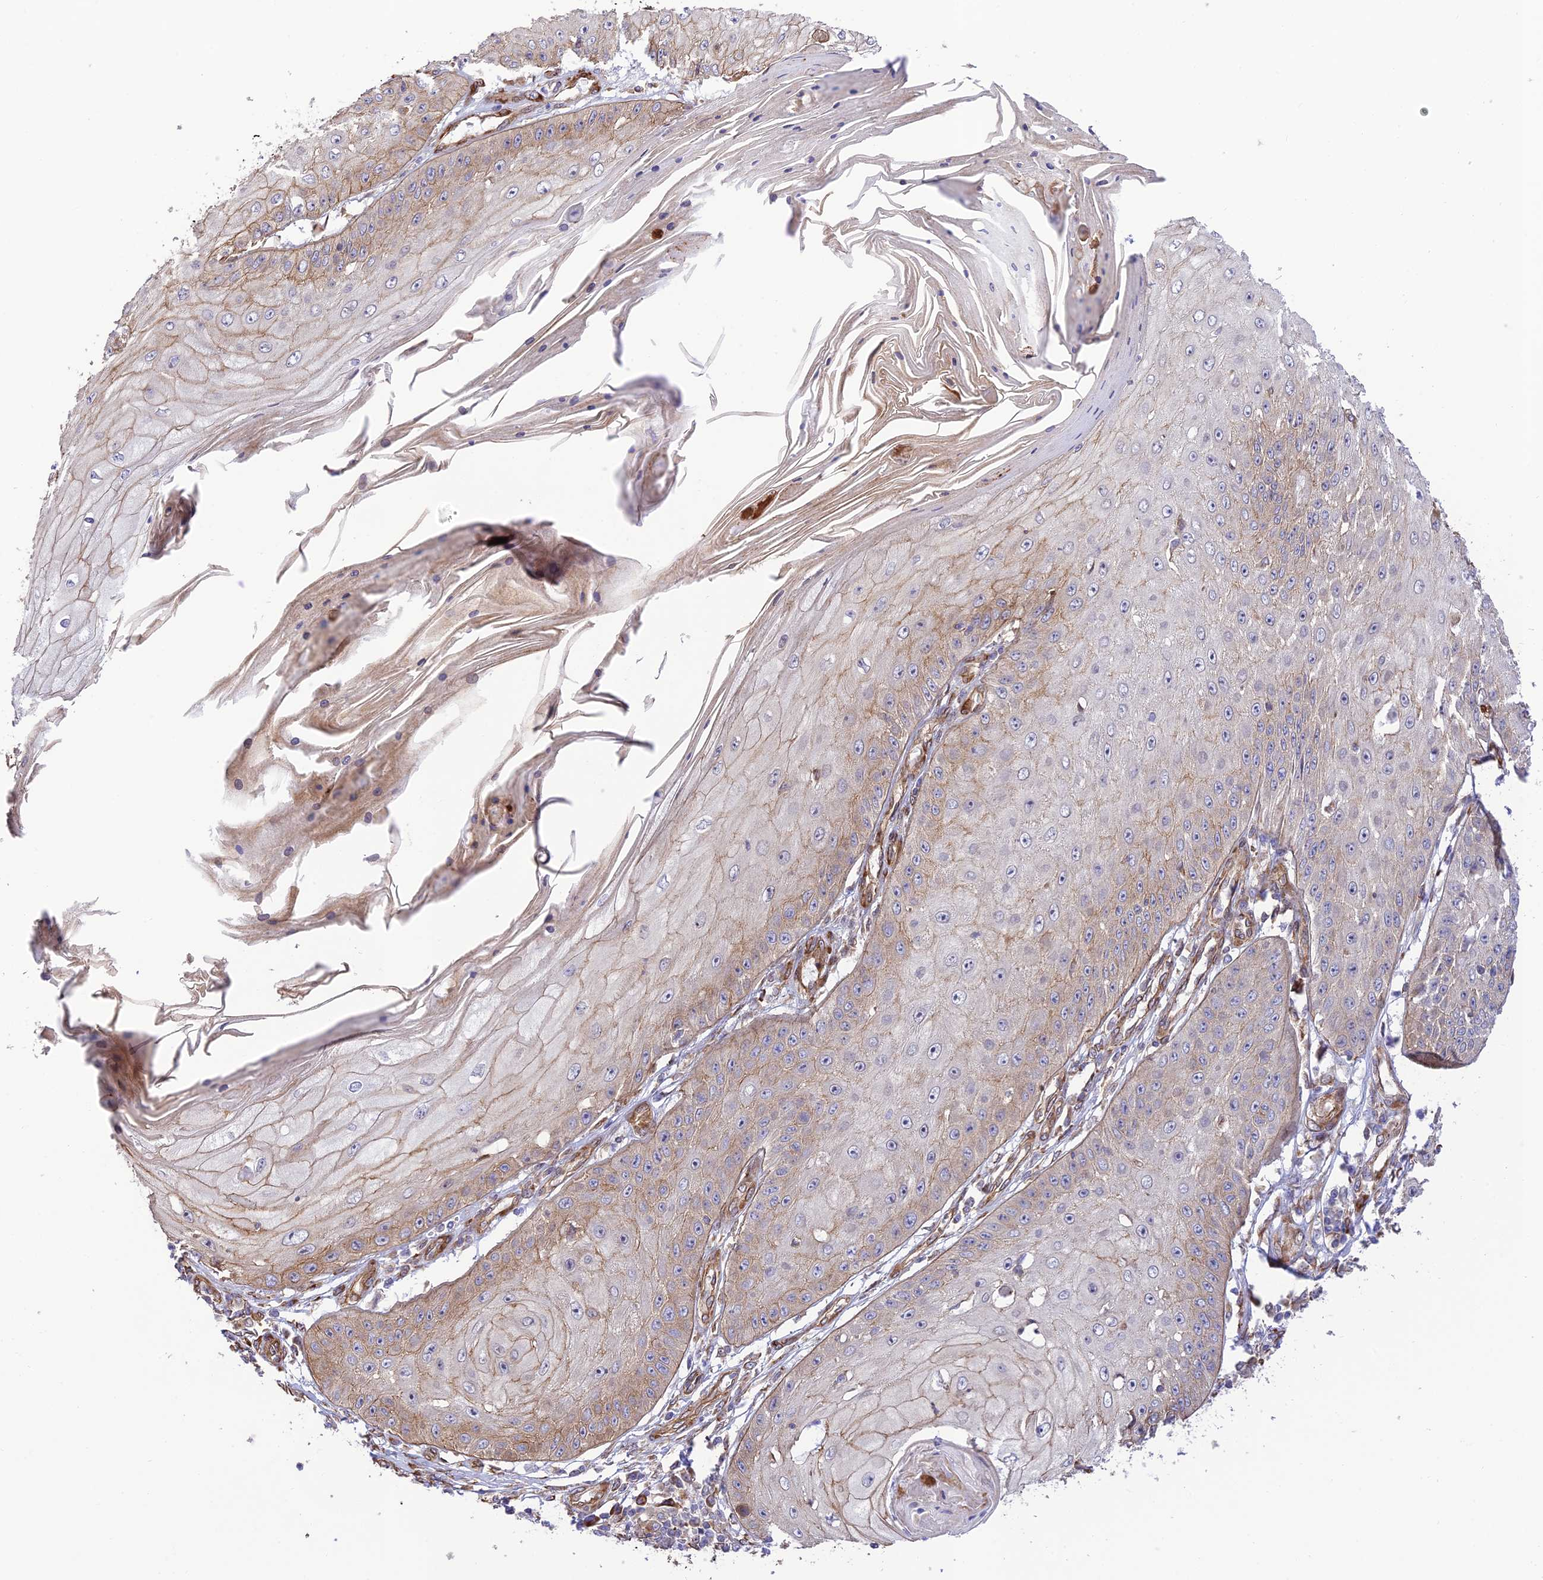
{"staining": {"intensity": "weak", "quantity": "<25%", "location": "cytoplasmic/membranous"}, "tissue": "skin cancer", "cell_type": "Tumor cells", "image_type": "cancer", "snomed": [{"axis": "morphology", "description": "Squamous cell carcinoma, NOS"}, {"axis": "topography", "description": "Skin"}], "caption": "Immunohistochemistry image of neoplastic tissue: skin squamous cell carcinoma stained with DAB (3,3'-diaminobenzidine) reveals no significant protein staining in tumor cells. (Brightfield microscopy of DAB (3,3'-diaminobenzidine) IHC at high magnification).", "gene": "EXOC3L4", "patient": {"sex": "male", "age": 70}}